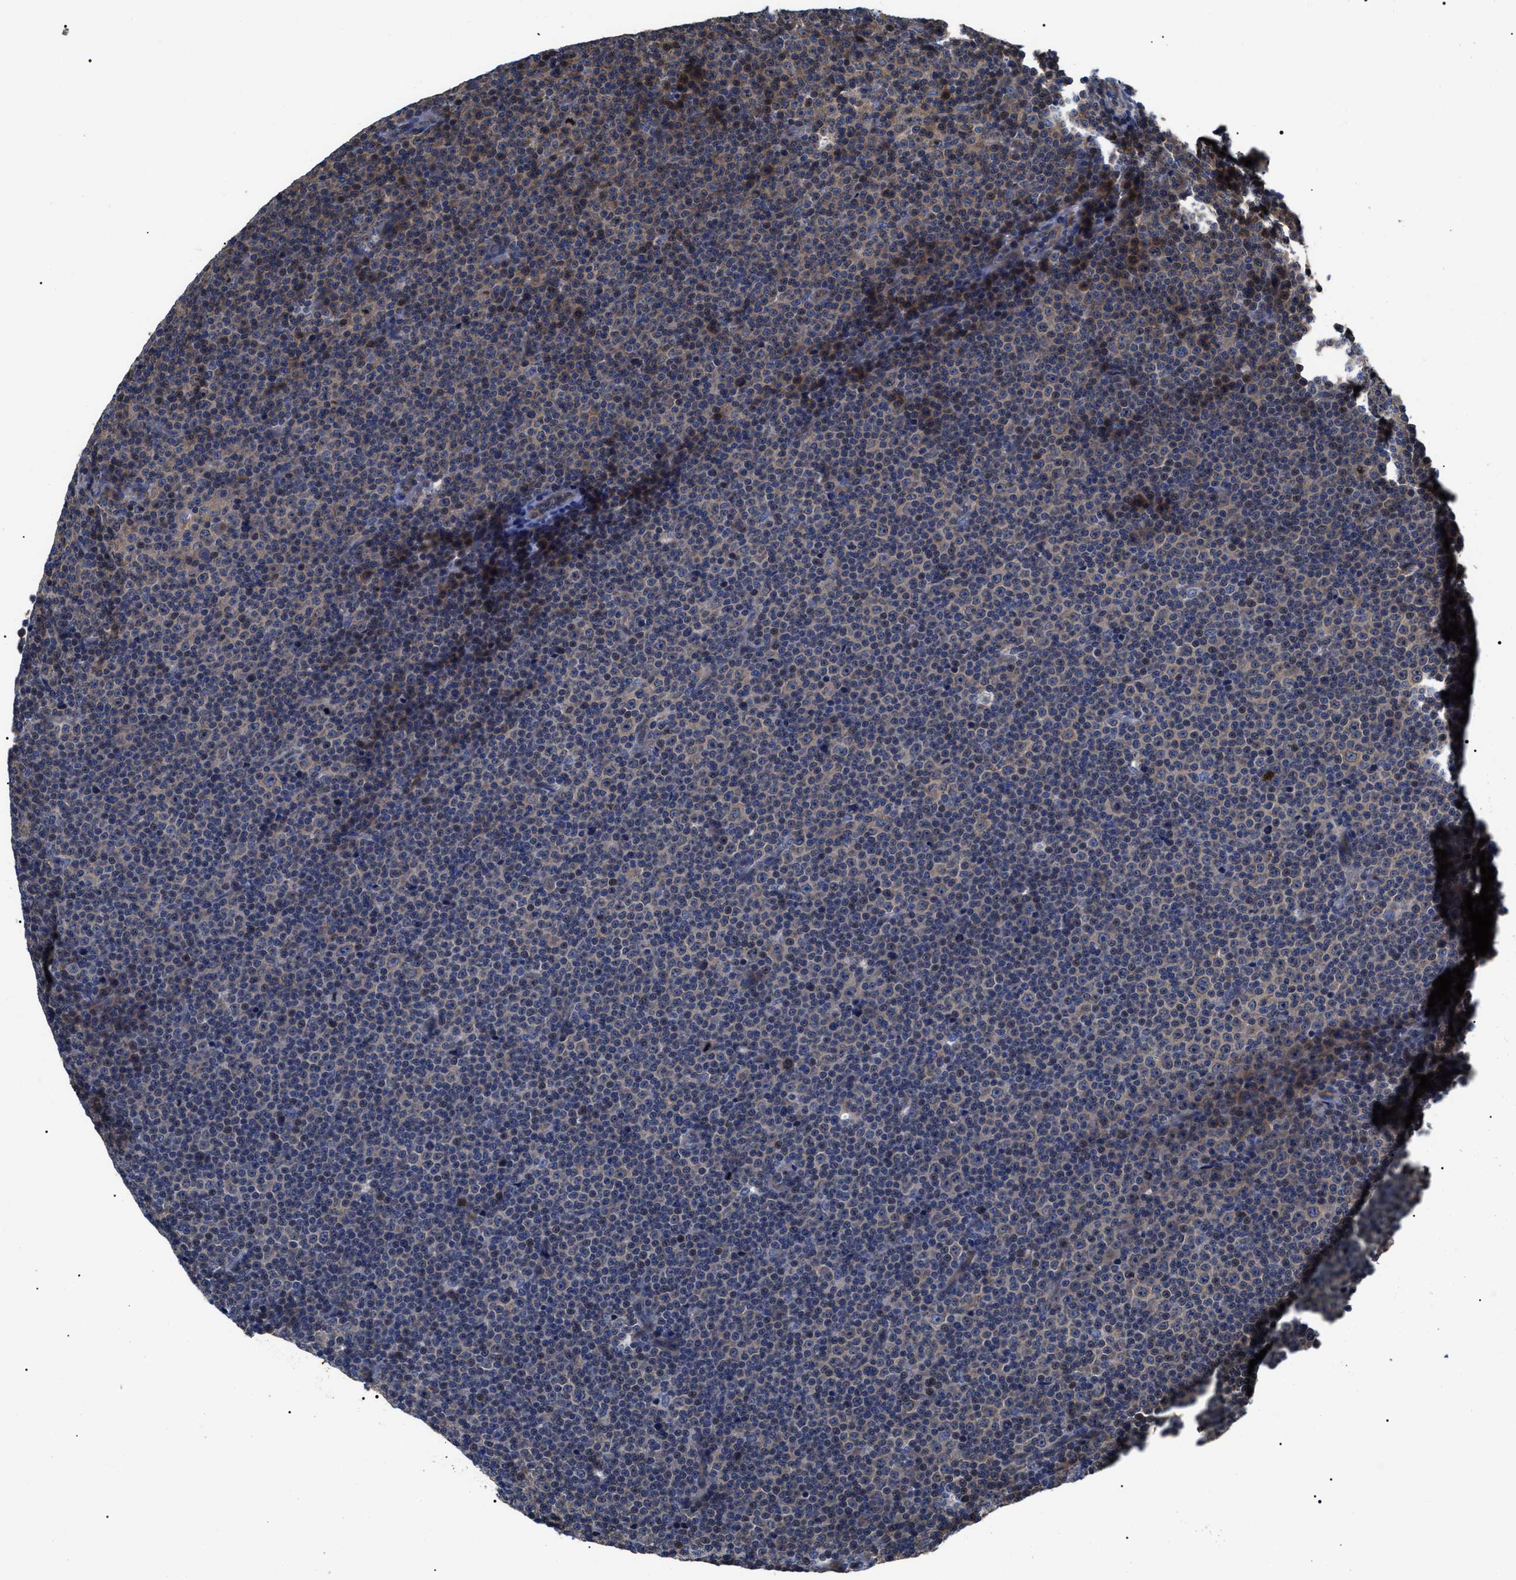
{"staining": {"intensity": "negative", "quantity": "none", "location": "none"}, "tissue": "lymphoma", "cell_type": "Tumor cells", "image_type": "cancer", "snomed": [{"axis": "morphology", "description": "Malignant lymphoma, non-Hodgkin's type, Low grade"}, {"axis": "topography", "description": "Lymph node"}], "caption": "A photomicrograph of human malignant lymphoma, non-Hodgkin's type (low-grade) is negative for staining in tumor cells.", "gene": "MIS18A", "patient": {"sex": "female", "age": 67}}